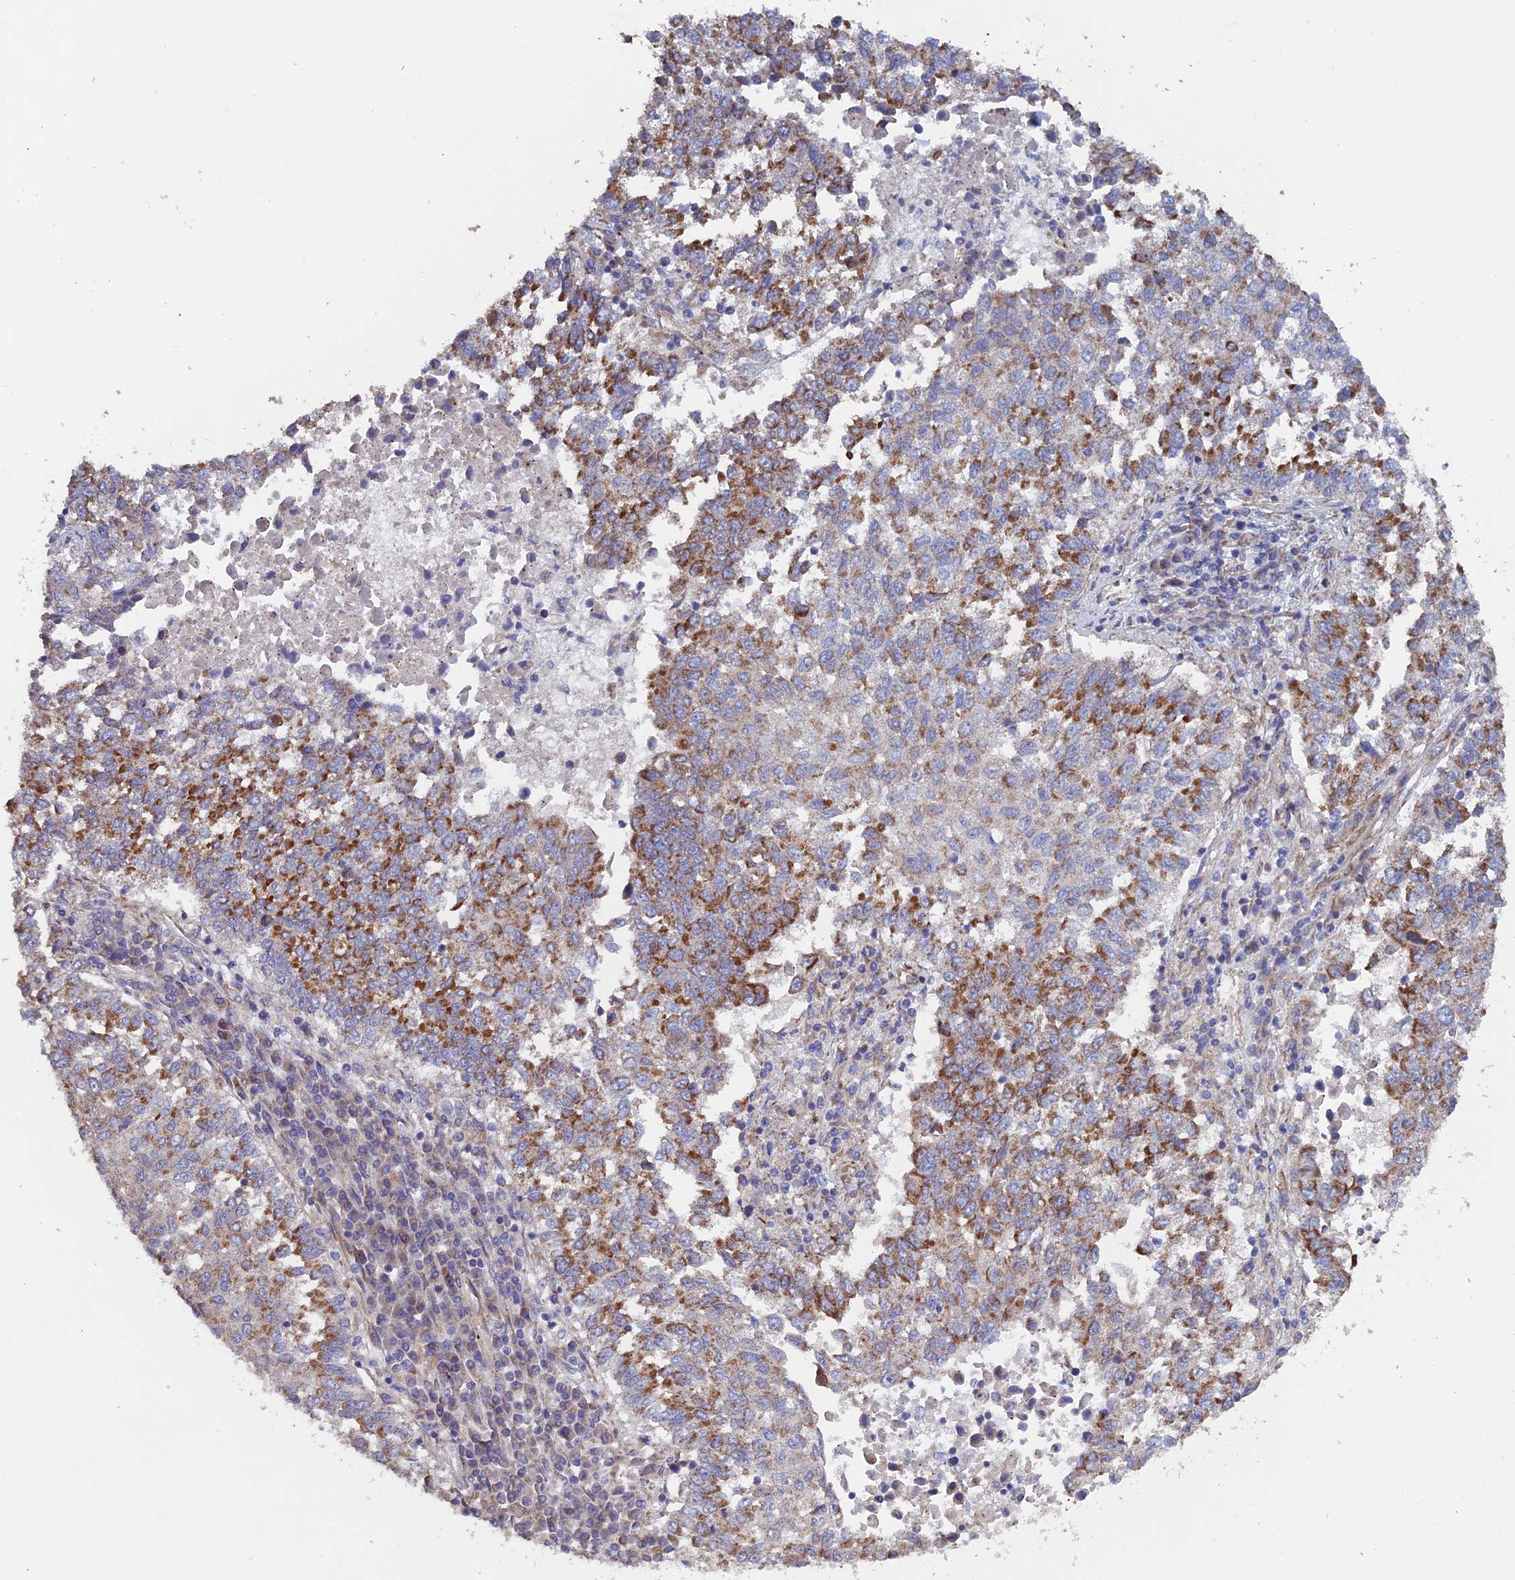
{"staining": {"intensity": "strong", "quantity": "25%-75%", "location": "cytoplasmic/membranous"}, "tissue": "lung cancer", "cell_type": "Tumor cells", "image_type": "cancer", "snomed": [{"axis": "morphology", "description": "Squamous cell carcinoma, NOS"}, {"axis": "topography", "description": "Lung"}], "caption": "High-power microscopy captured an IHC micrograph of lung squamous cell carcinoma, revealing strong cytoplasmic/membranous expression in approximately 25%-75% of tumor cells.", "gene": "MRPL1", "patient": {"sex": "male", "age": 73}}